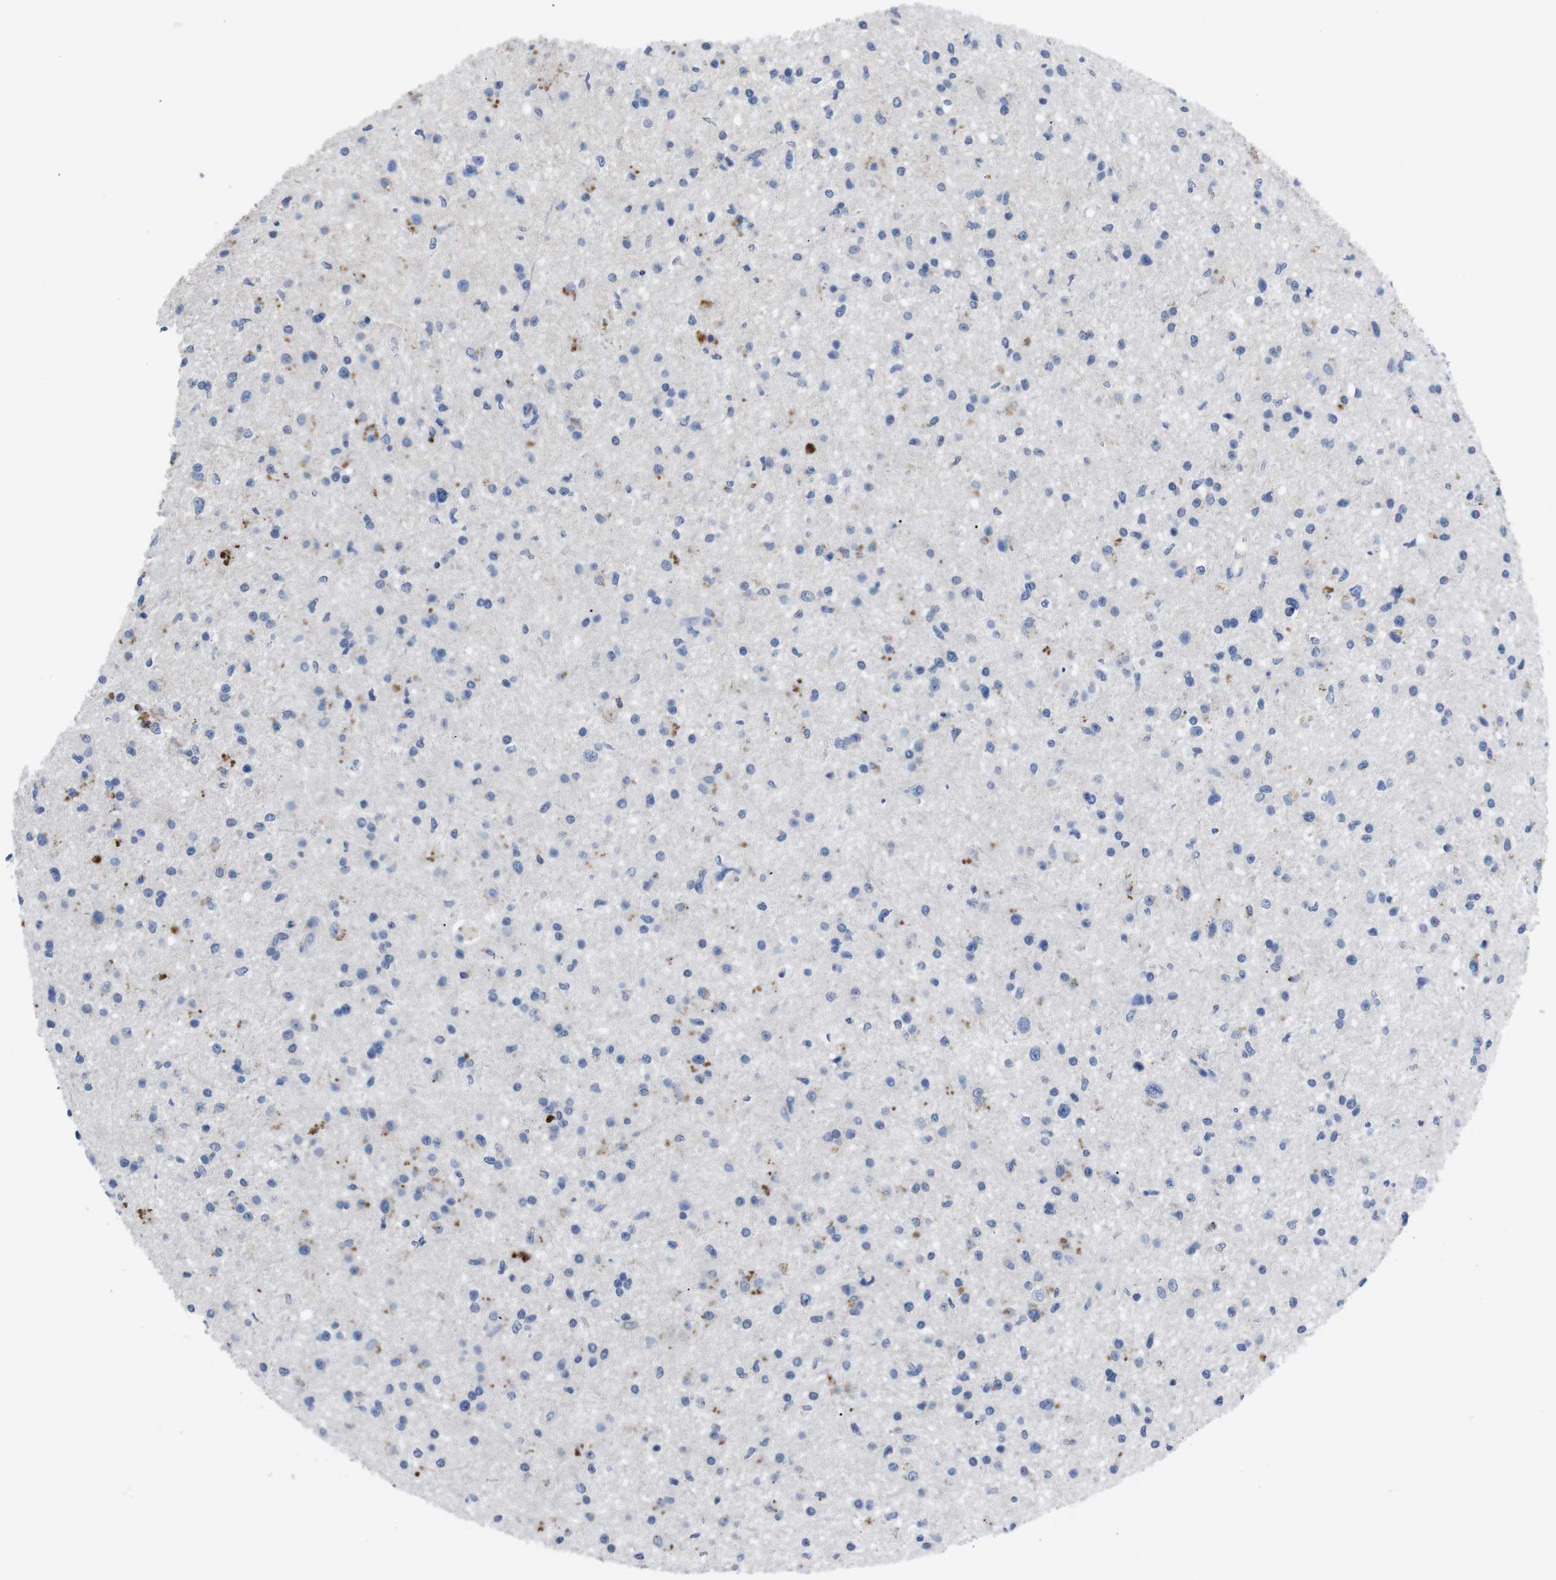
{"staining": {"intensity": "negative", "quantity": "none", "location": "none"}, "tissue": "glioma", "cell_type": "Tumor cells", "image_type": "cancer", "snomed": [{"axis": "morphology", "description": "Glioma, malignant, High grade"}, {"axis": "topography", "description": "Brain"}], "caption": "Immunohistochemical staining of glioma shows no significant expression in tumor cells.", "gene": "IRF4", "patient": {"sex": "male", "age": 33}}